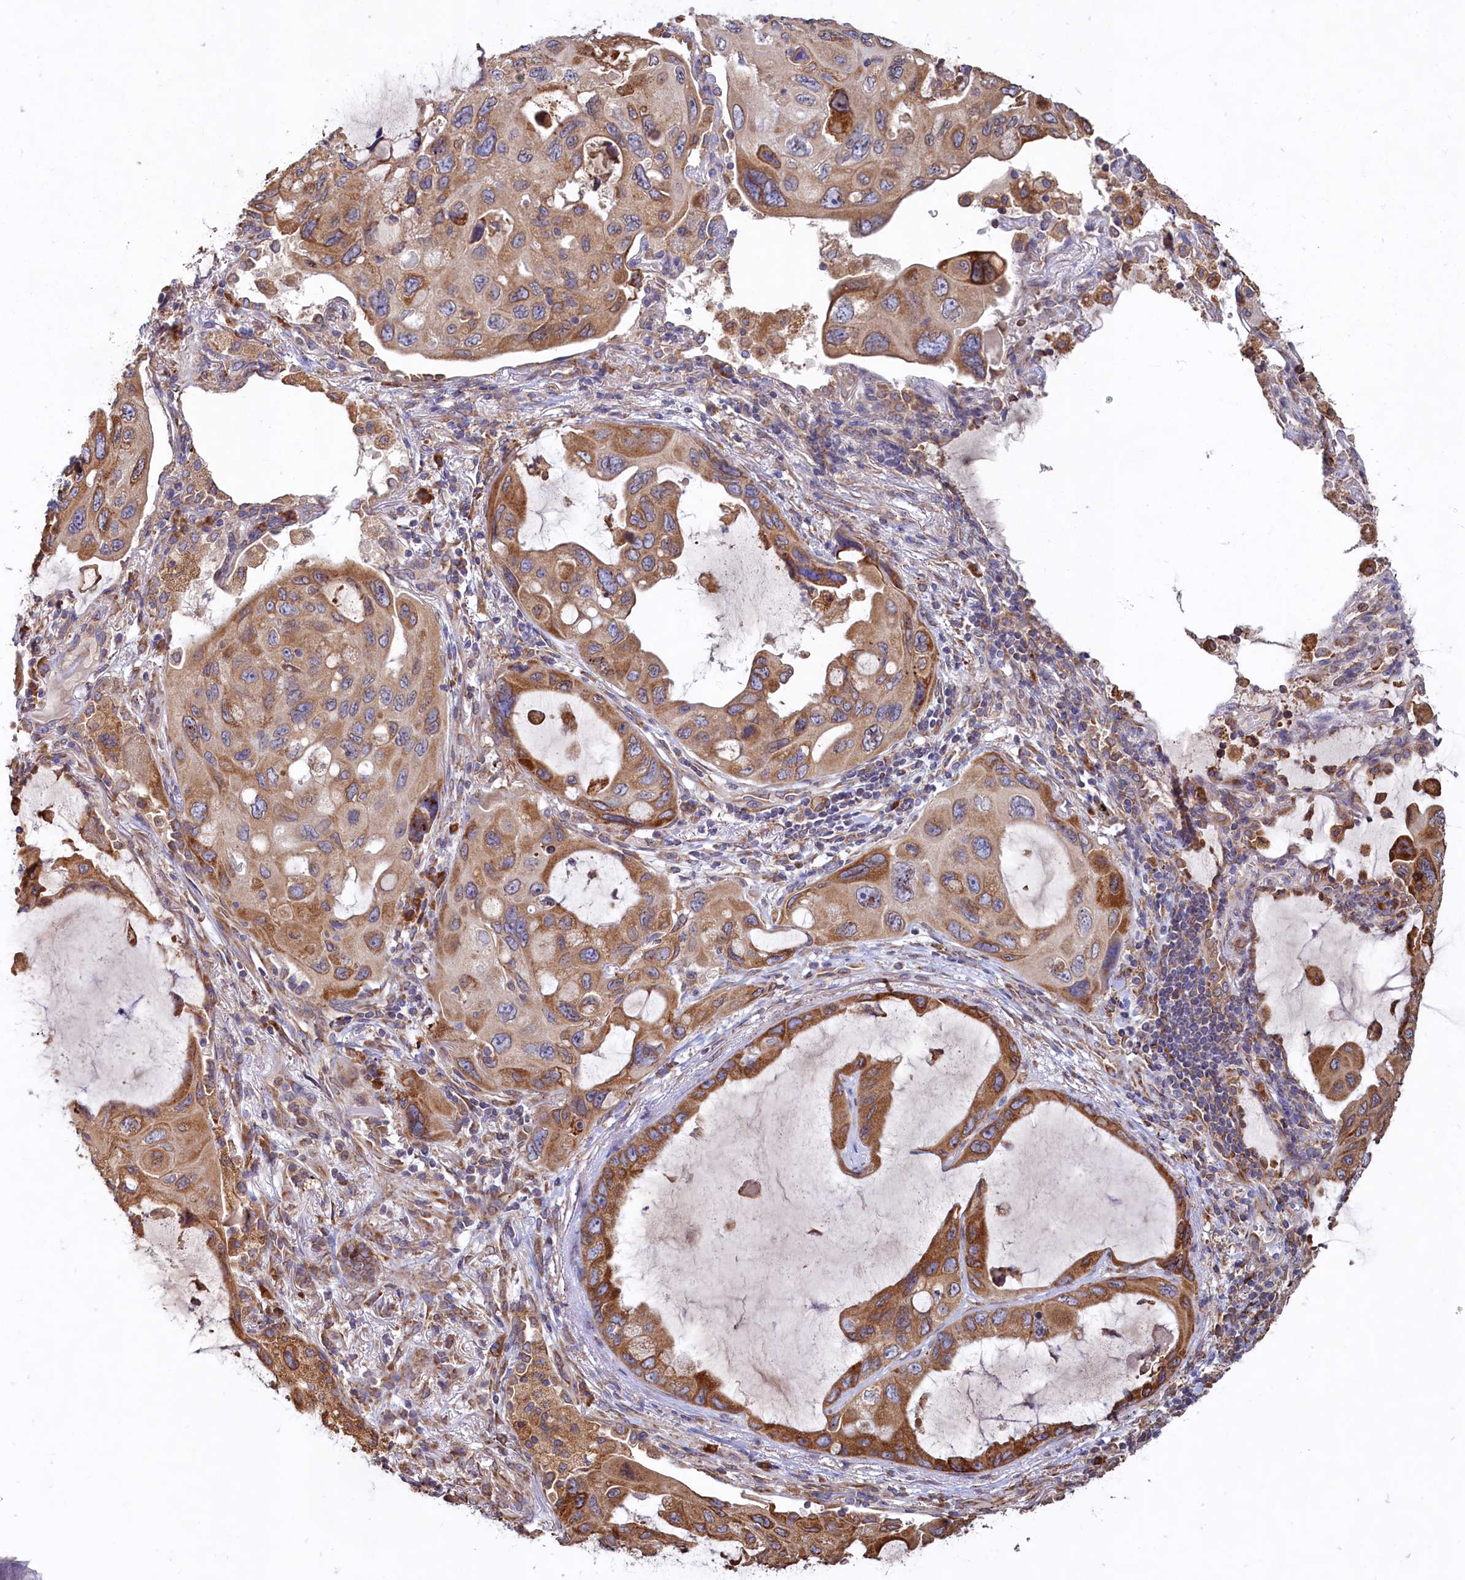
{"staining": {"intensity": "moderate", "quantity": ">75%", "location": "cytoplasmic/membranous"}, "tissue": "lung cancer", "cell_type": "Tumor cells", "image_type": "cancer", "snomed": [{"axis": "morphology", "description": "Squamous cell carcinoma, NOS"}, {"axis": "topography", "description": "Lung"}], "caption": "Protein expression by immunohistochemistry (IHC) shows moderate cytoplasmic/membranous expression in about >75% of tumor cells in squamous cell carcinoma (lung).", "gene": "TBC1D19", "patient": {"sex": "female", "age": 73}}